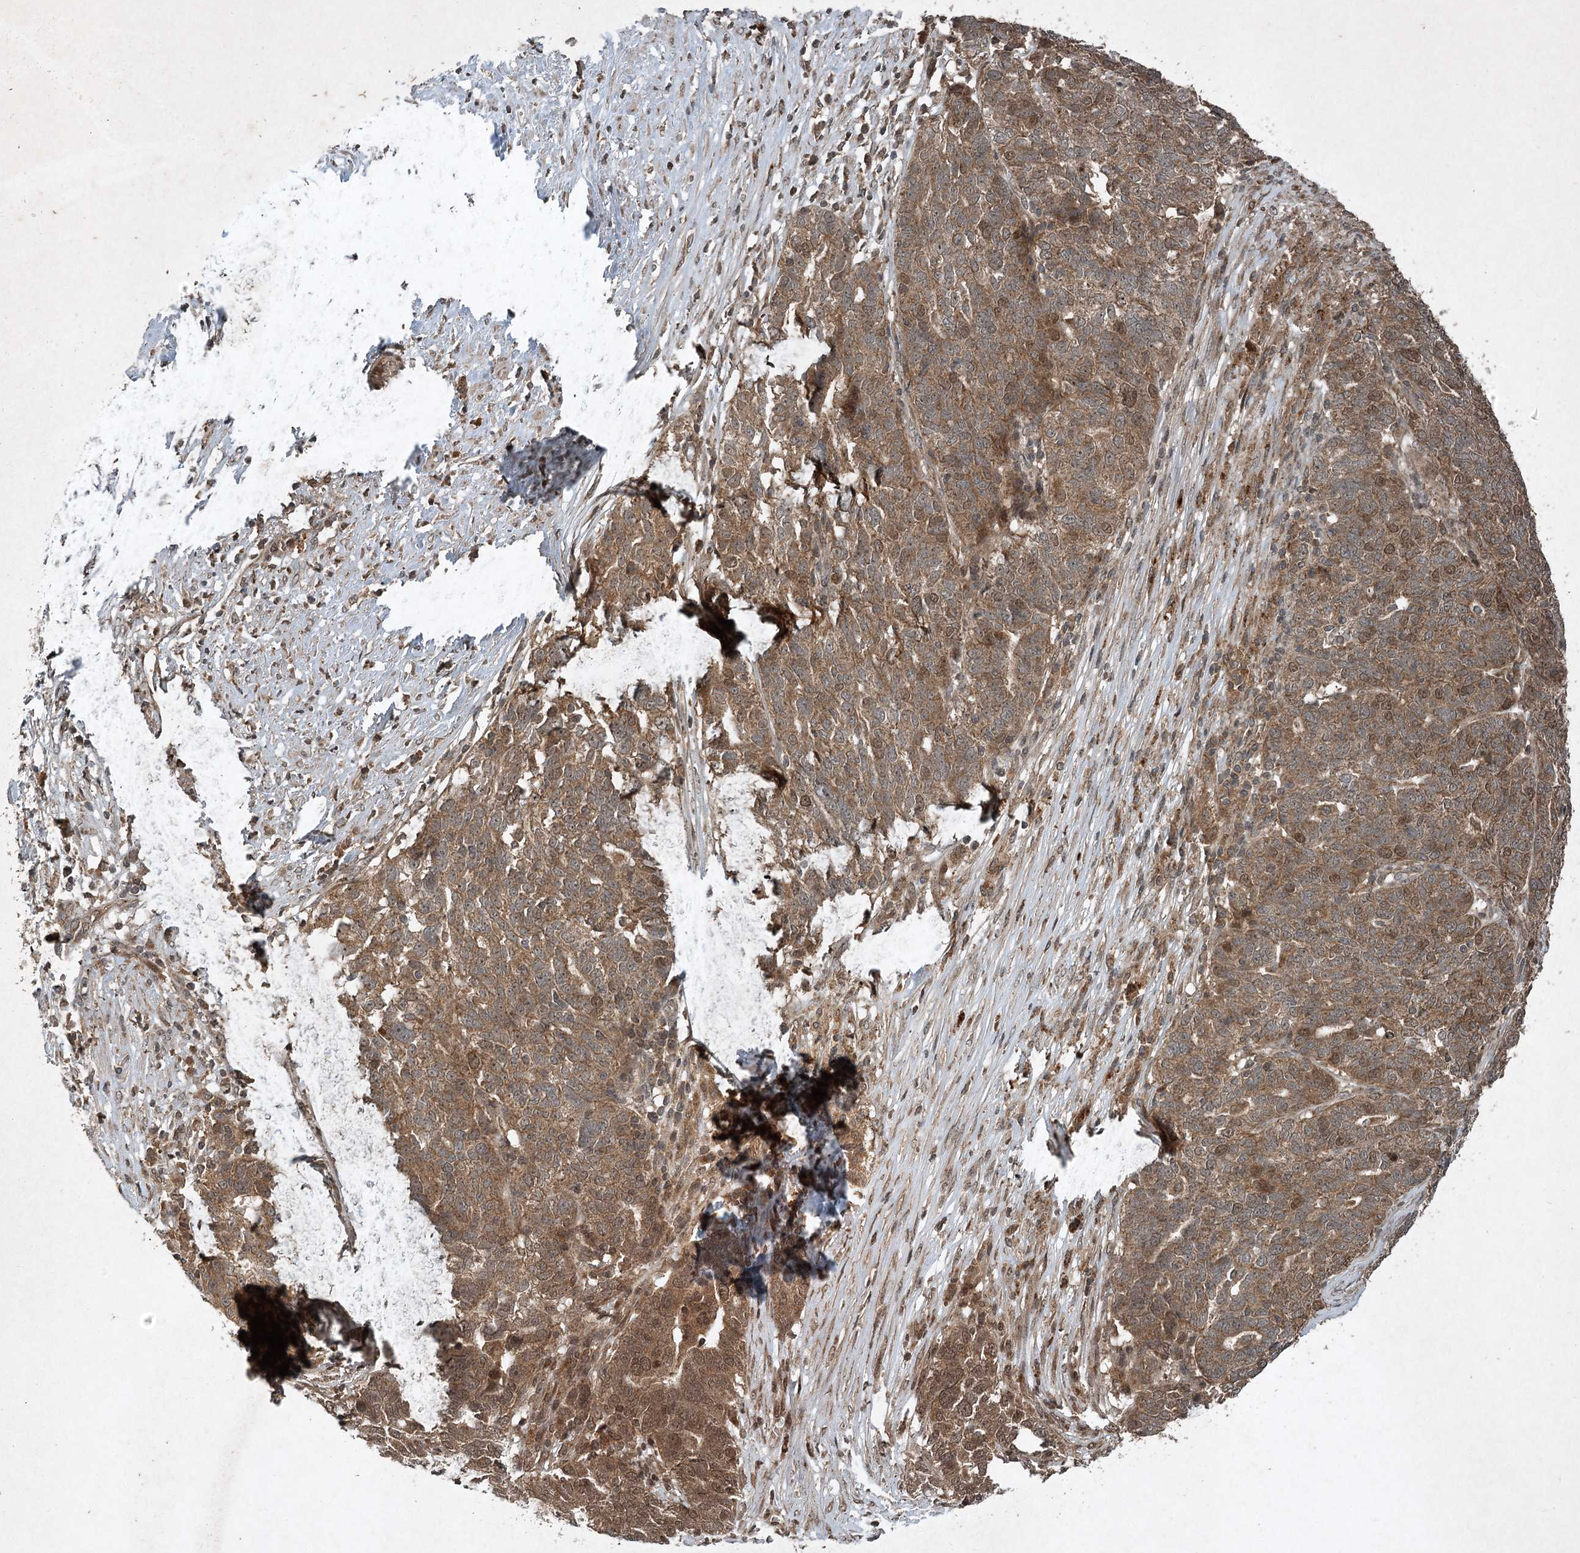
{"staining": {"intensity": "moderate", "quantity": ">75%", "location": "cytoplasmic/membranous,nuclear"}, "tissue": "ovarian cancer", "cell_type": "Tumor cells", "image_type": "cancer", "snomed": [{"axis": "morphology", "description": "Cystadenocarcinoma, serous, NOS"}, {"axis": "topography", "description": "Ovary"}], "caption": "Serous cystadenocarcinoma (ovarian) was stained to show a protein in brown. There is medium levels of moderate cytoplasmic/membranous and nuclear positivity in about >75% of tumor cells. Ihc stains the protein of interest in brown and the nuclei are stained blue.", "gene": "UNC93A", "patient": {"sex": "female", "age": 59}}